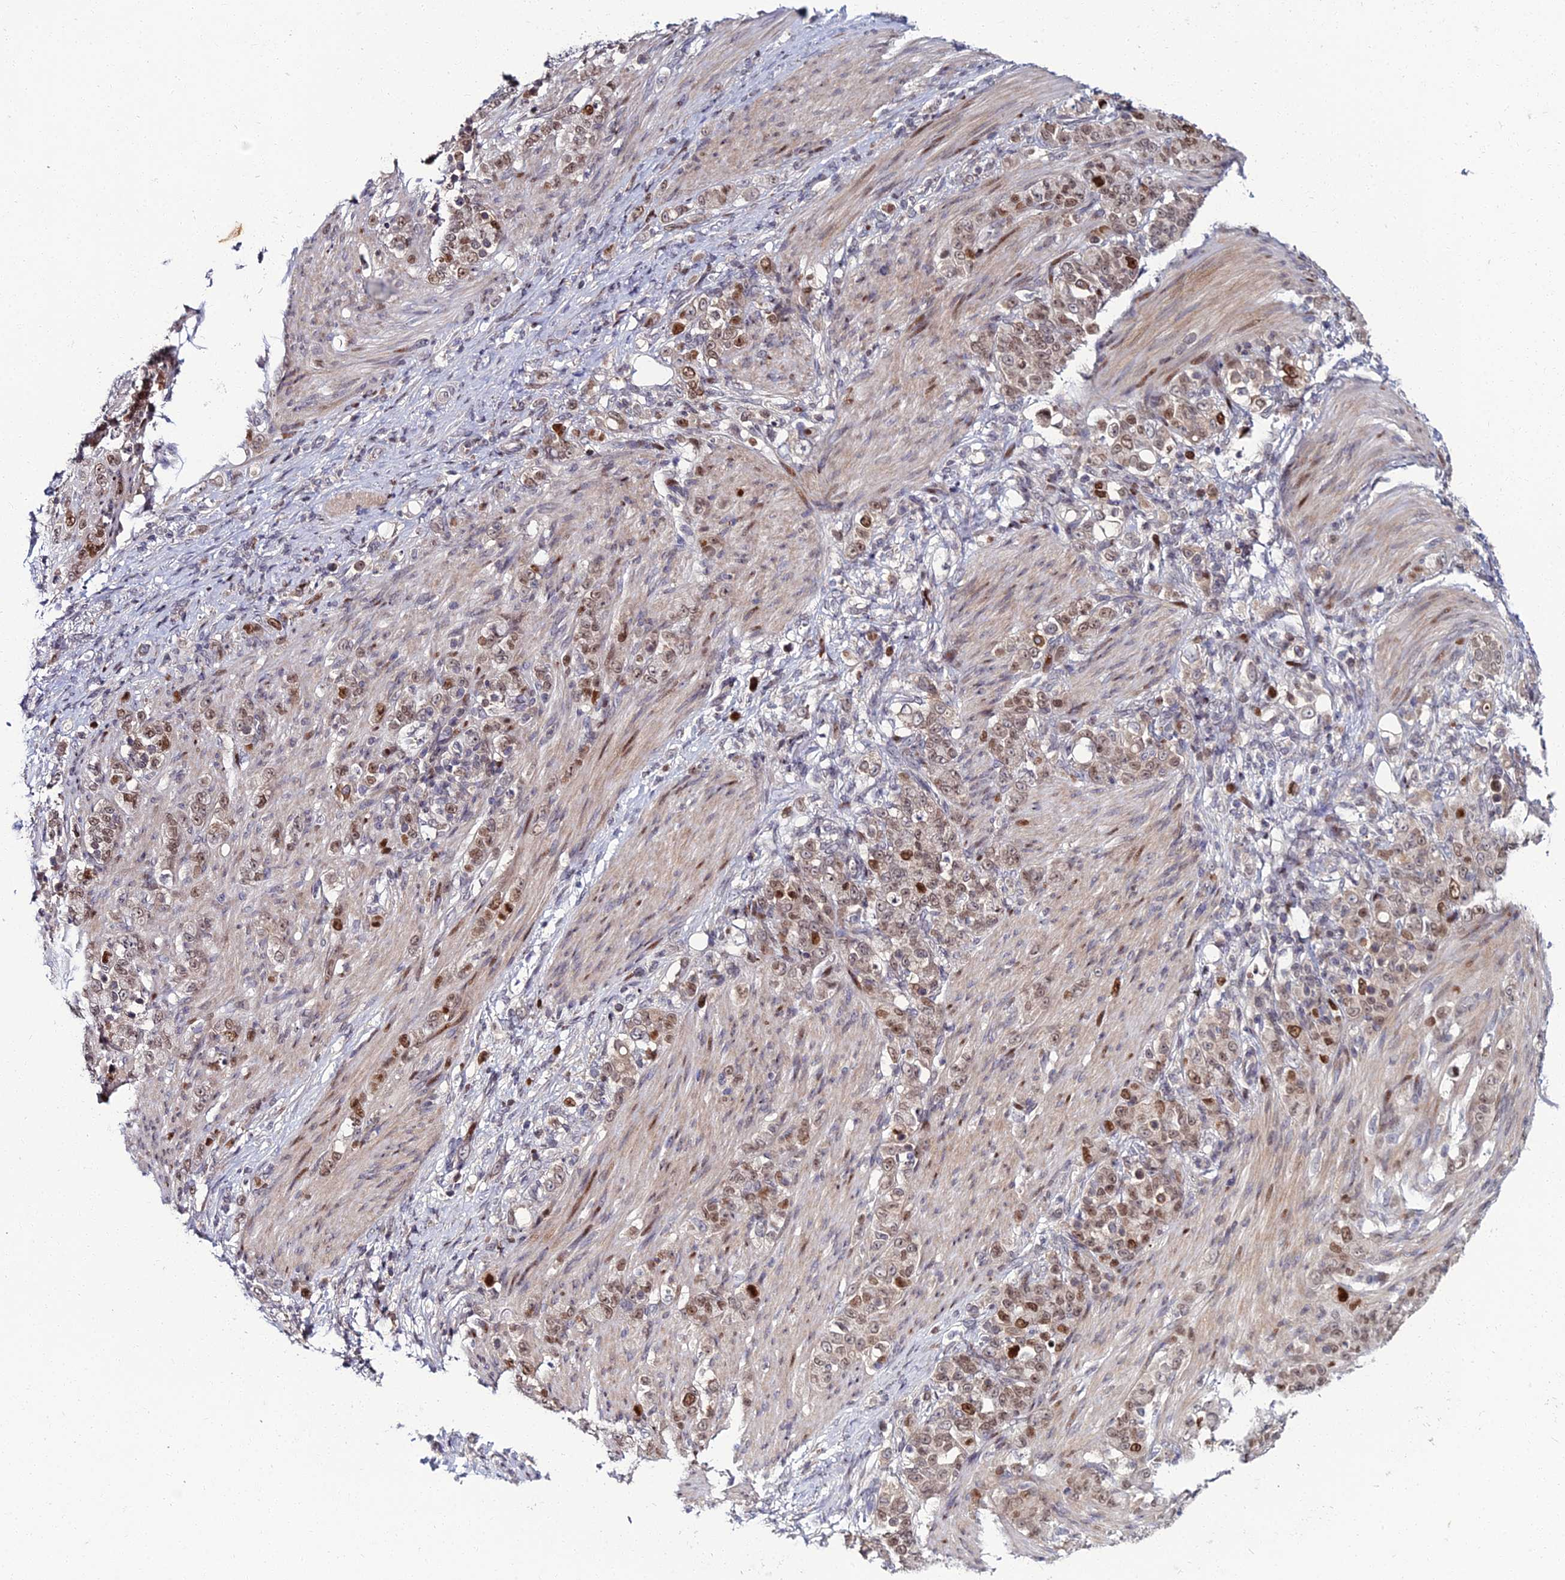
{"staining": {"intensity": "moderate", "quantity": ">75%", "location": "nuclear"}, "tissue": "stomach cancer", "cell_type": "Tumor cells", "image_type": "cancer", "snomed": [{"axis": "morphology", "description": "Adenocarcinoma, NOS"}, {"axis": "topography", "description": "Stomach"}], "caption": "Human stomach cancer stained with a protein marker exhibits moderate staining in tumor cells.", "gene": "TAF9B", "patient": {"sex": "female", "age": 79}}